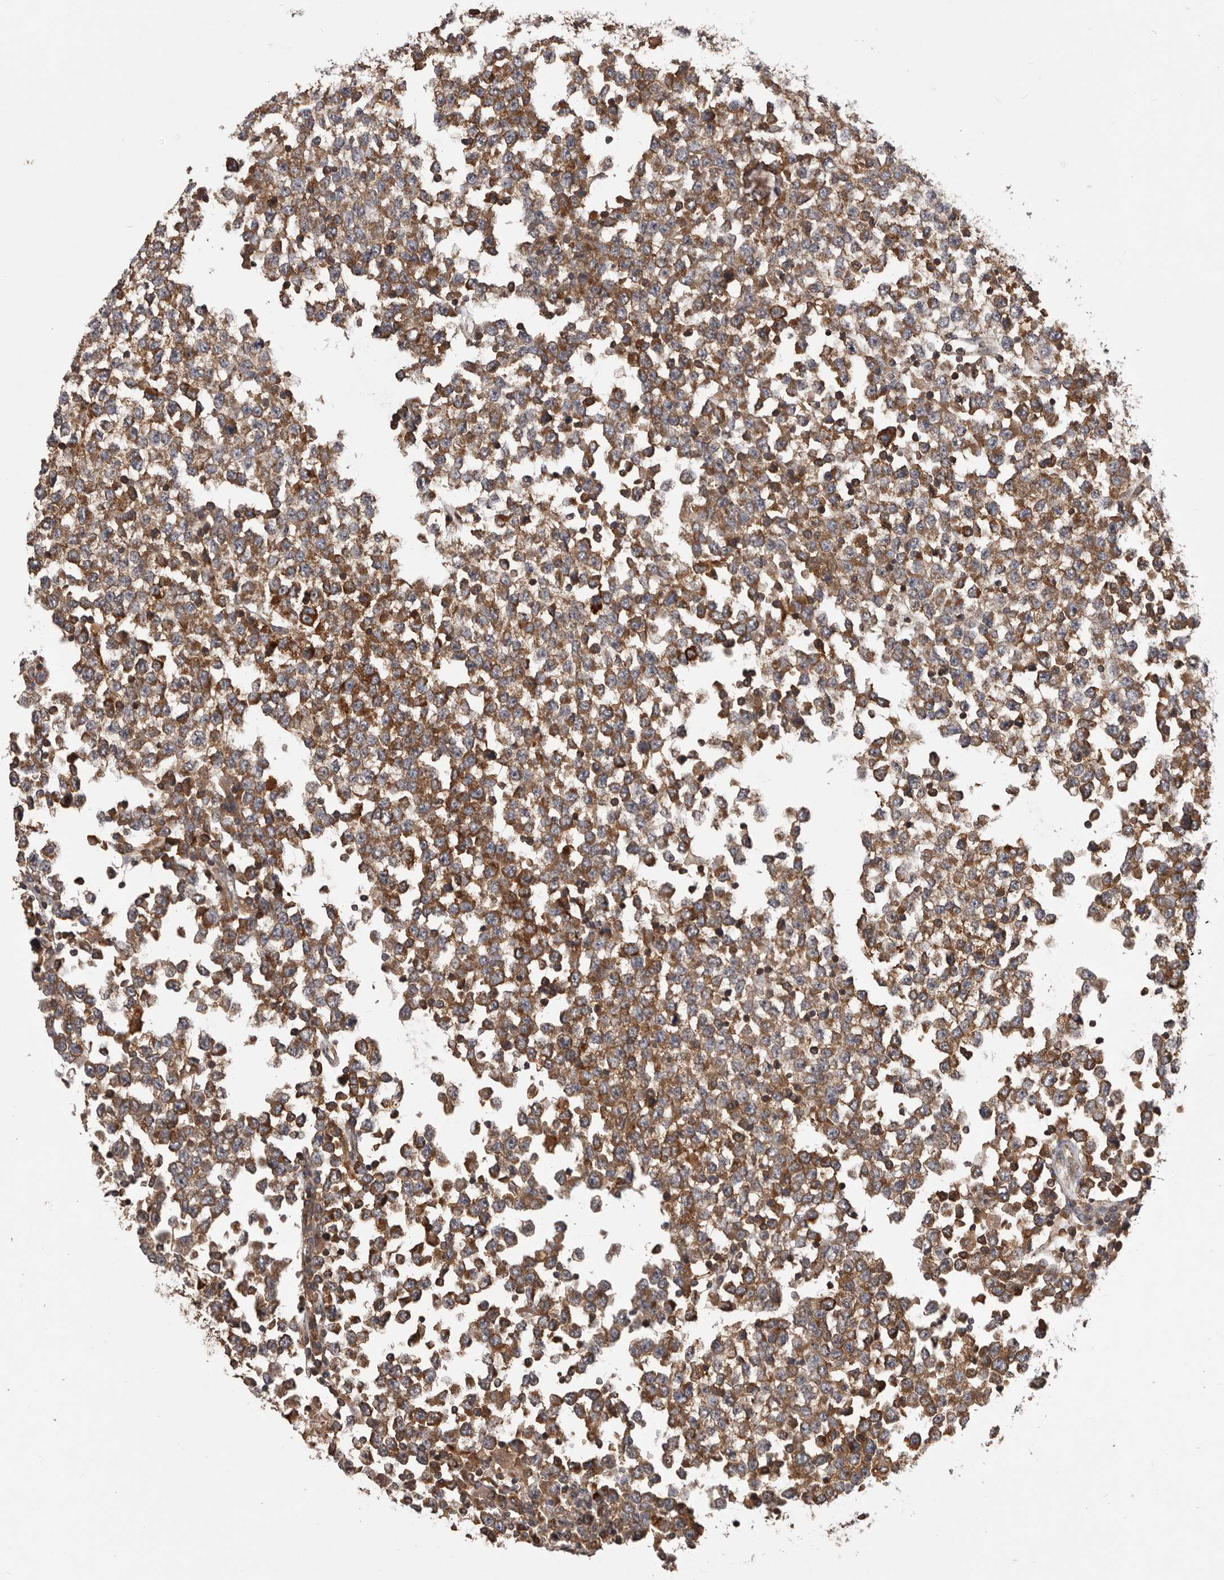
{"staining": {"intensity": "moderate", "quantity": ">75%", "location": "cytoplasmic/membranous"}, "tissue": "testis cancer", "cell_type": "Tumor cells", "image_type": "cancer", "snomed": [{"axis": "morphology", "description": "Seminoma, NOS"}, {"axis": "topography", "description": "Testis"}], "caption": "The histopathology image reveals a brown stain indicating the presence of a protein in the cytoplasmic/membranous of tumor cells in testis cancer (seminoma).", "gene": "SLC22A3", "patient": {"sex": "male", "age": 65}}